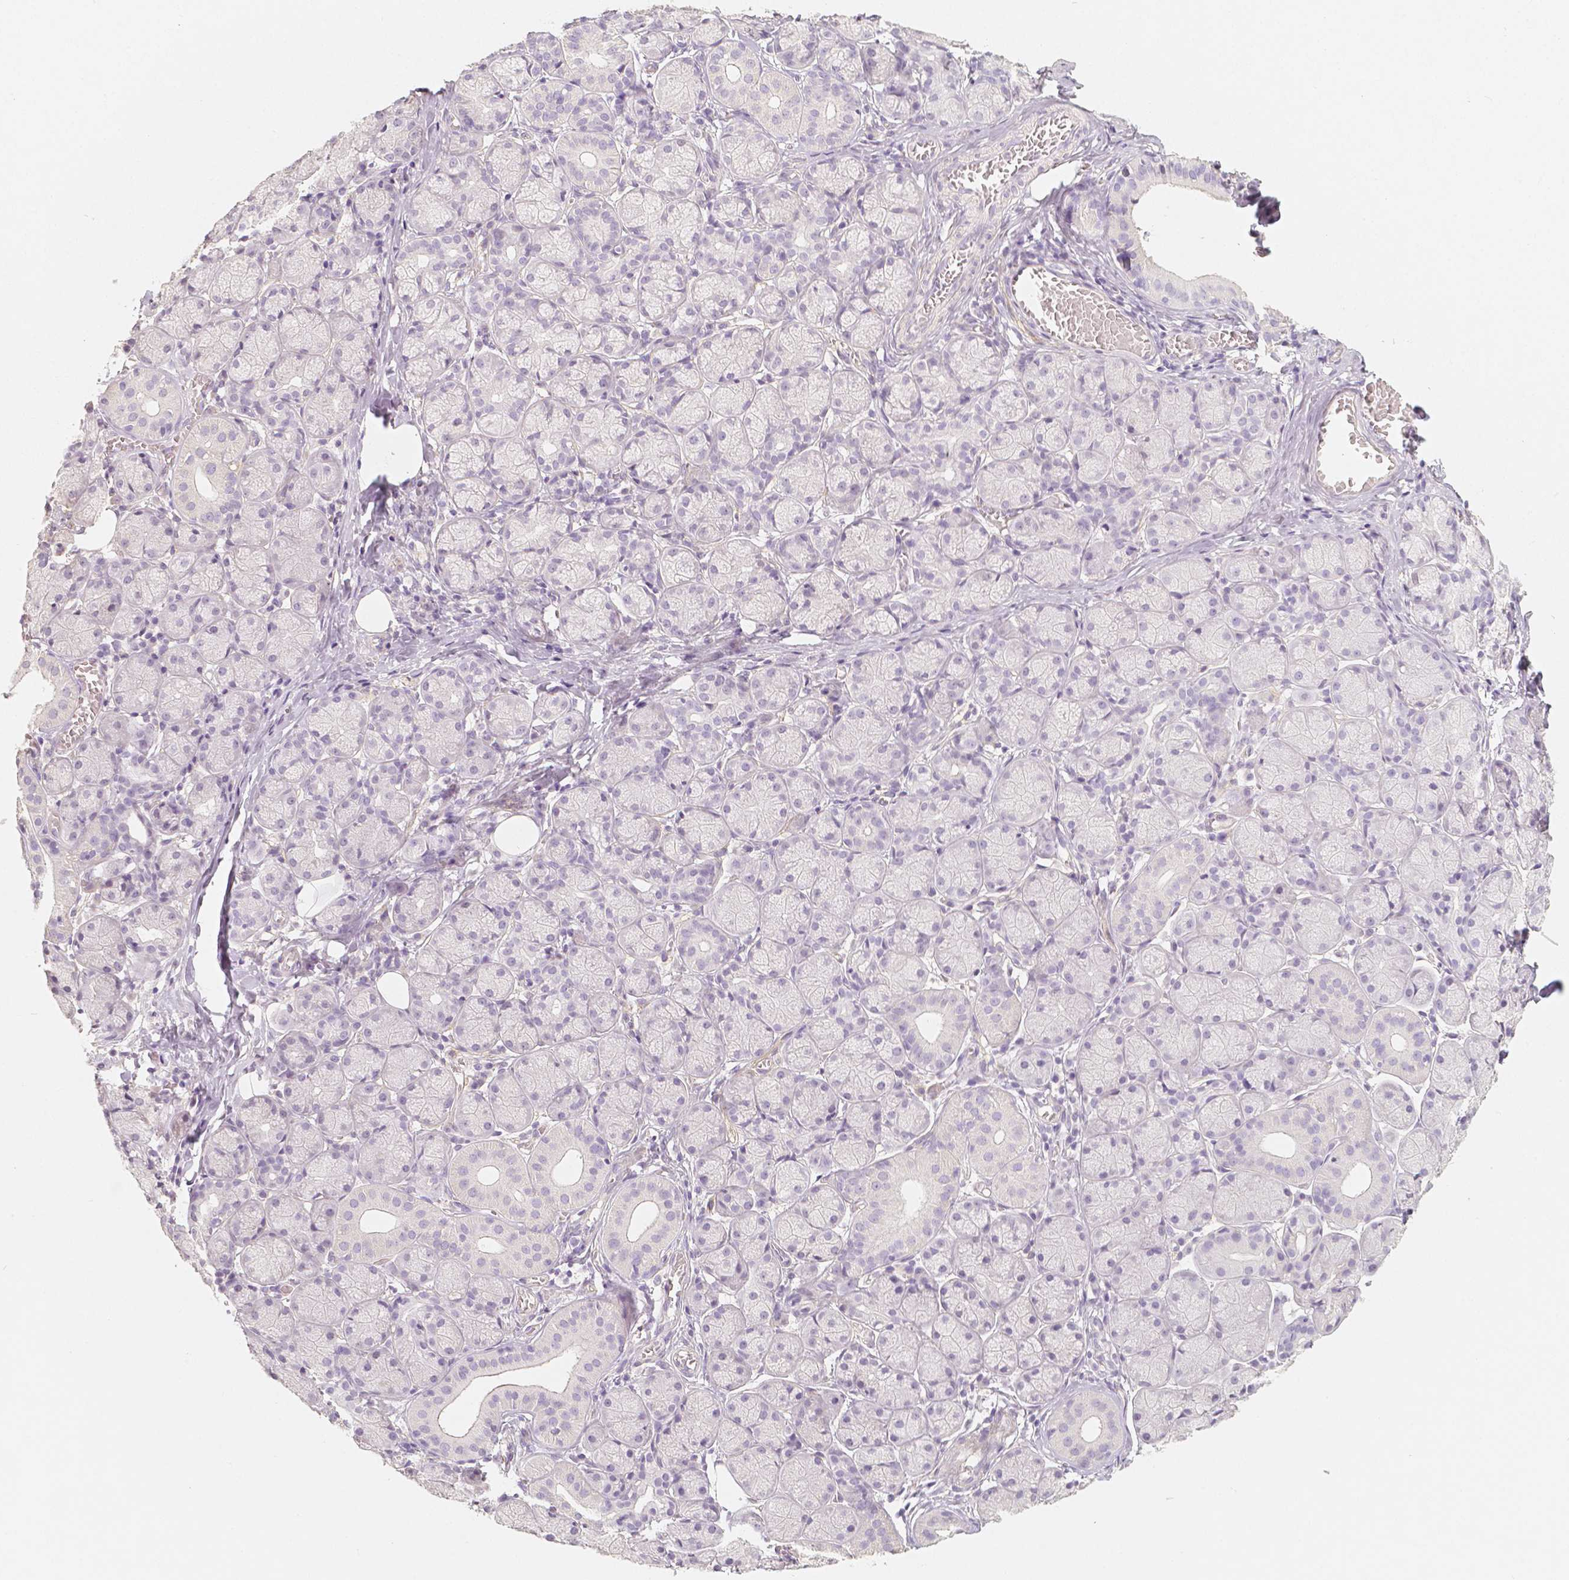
{"staining": {"intensity": "negative", "quantity": "none", "location": "none"}, "tissue": "salivary gland", "cell_type": "Glandular cells", "image_type": "normal", "snomed": [{"axis": "morphology", "description": "Normal tissue, NOS"}, {"axis": "topography", "description": "Salivary gland"}, {"axis": "topography", "description": "Peripheral nerve tissue"}], "caption": "Immunohistochemistry of benign salivary gland exhibits no expression in glandular cells. (Brightfield microscopy of DAB (3,3'-diaminobenzidine) immunohistochemistry (IHC) at high magnification).", "gene": "THY1", "patient": {"sex": "female", "age": 24}}